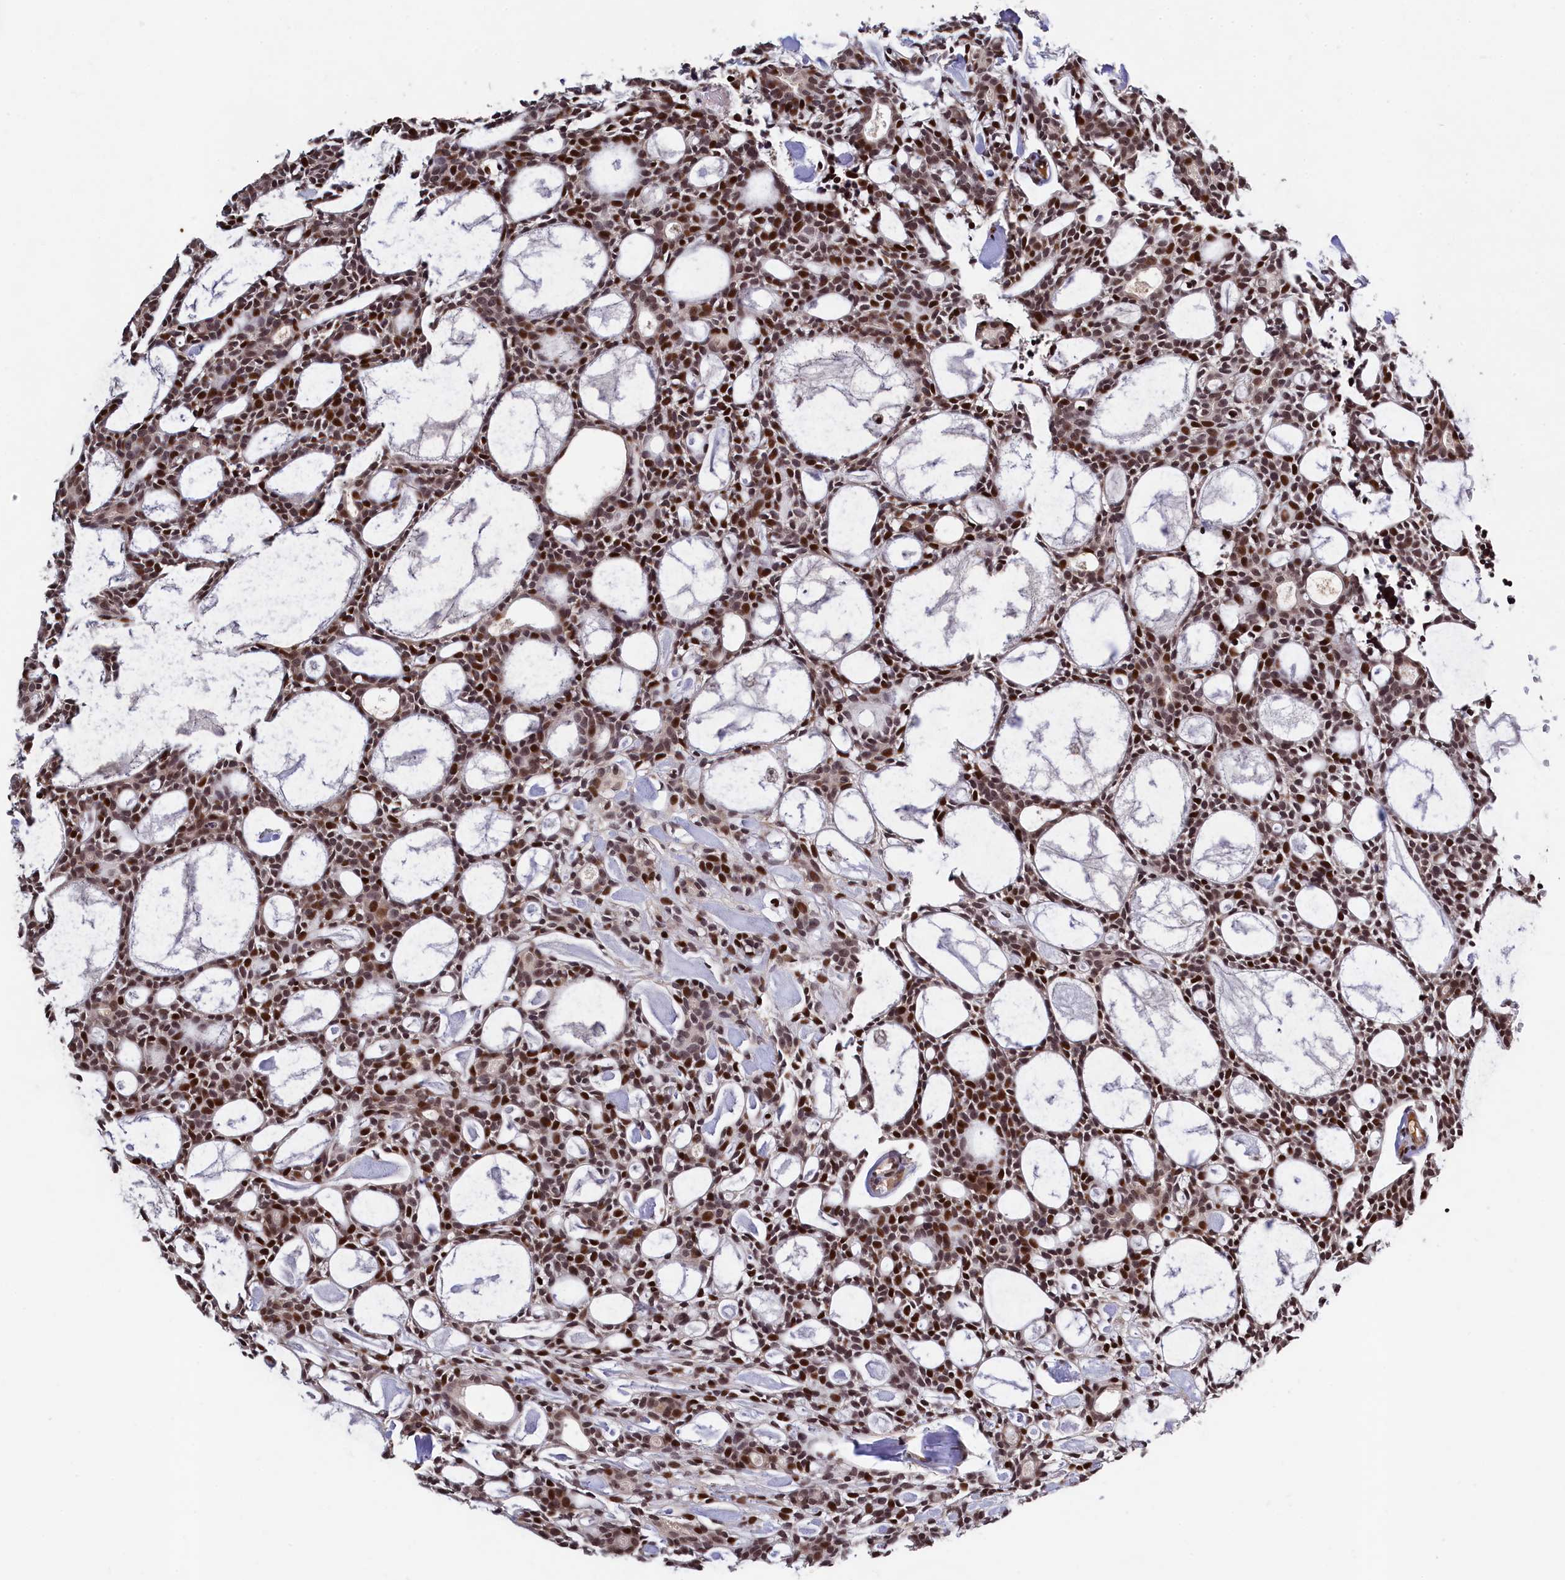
{"staining": {"intensity": "moderate", "quantity": ">75%", "location": "cytoplasmic/membranous,nuclear"}, "tissue": "head and neck cancer", "cell_type": "Tumor cells", "image_type": "cancer", "snomed": [{"axis": "morphology", "description": "Adenocarcinoma, NOS"}, {"axis": "topography", "description": "Salivary gland"}, {"axis": "topography", "description": "Head-Neck"}], "caption": "Immunohistochemistry (DAB (3,3'-diaminobenzidine)) staining of head and neck cancer (adenocarcinoma) demonstrates moderate cytoplasmic/membranous and nuclear protein expression in approximately >75% of tumor cells.", "gene": "FAM217B", "patient": {"sex": "male", "age": 55}}